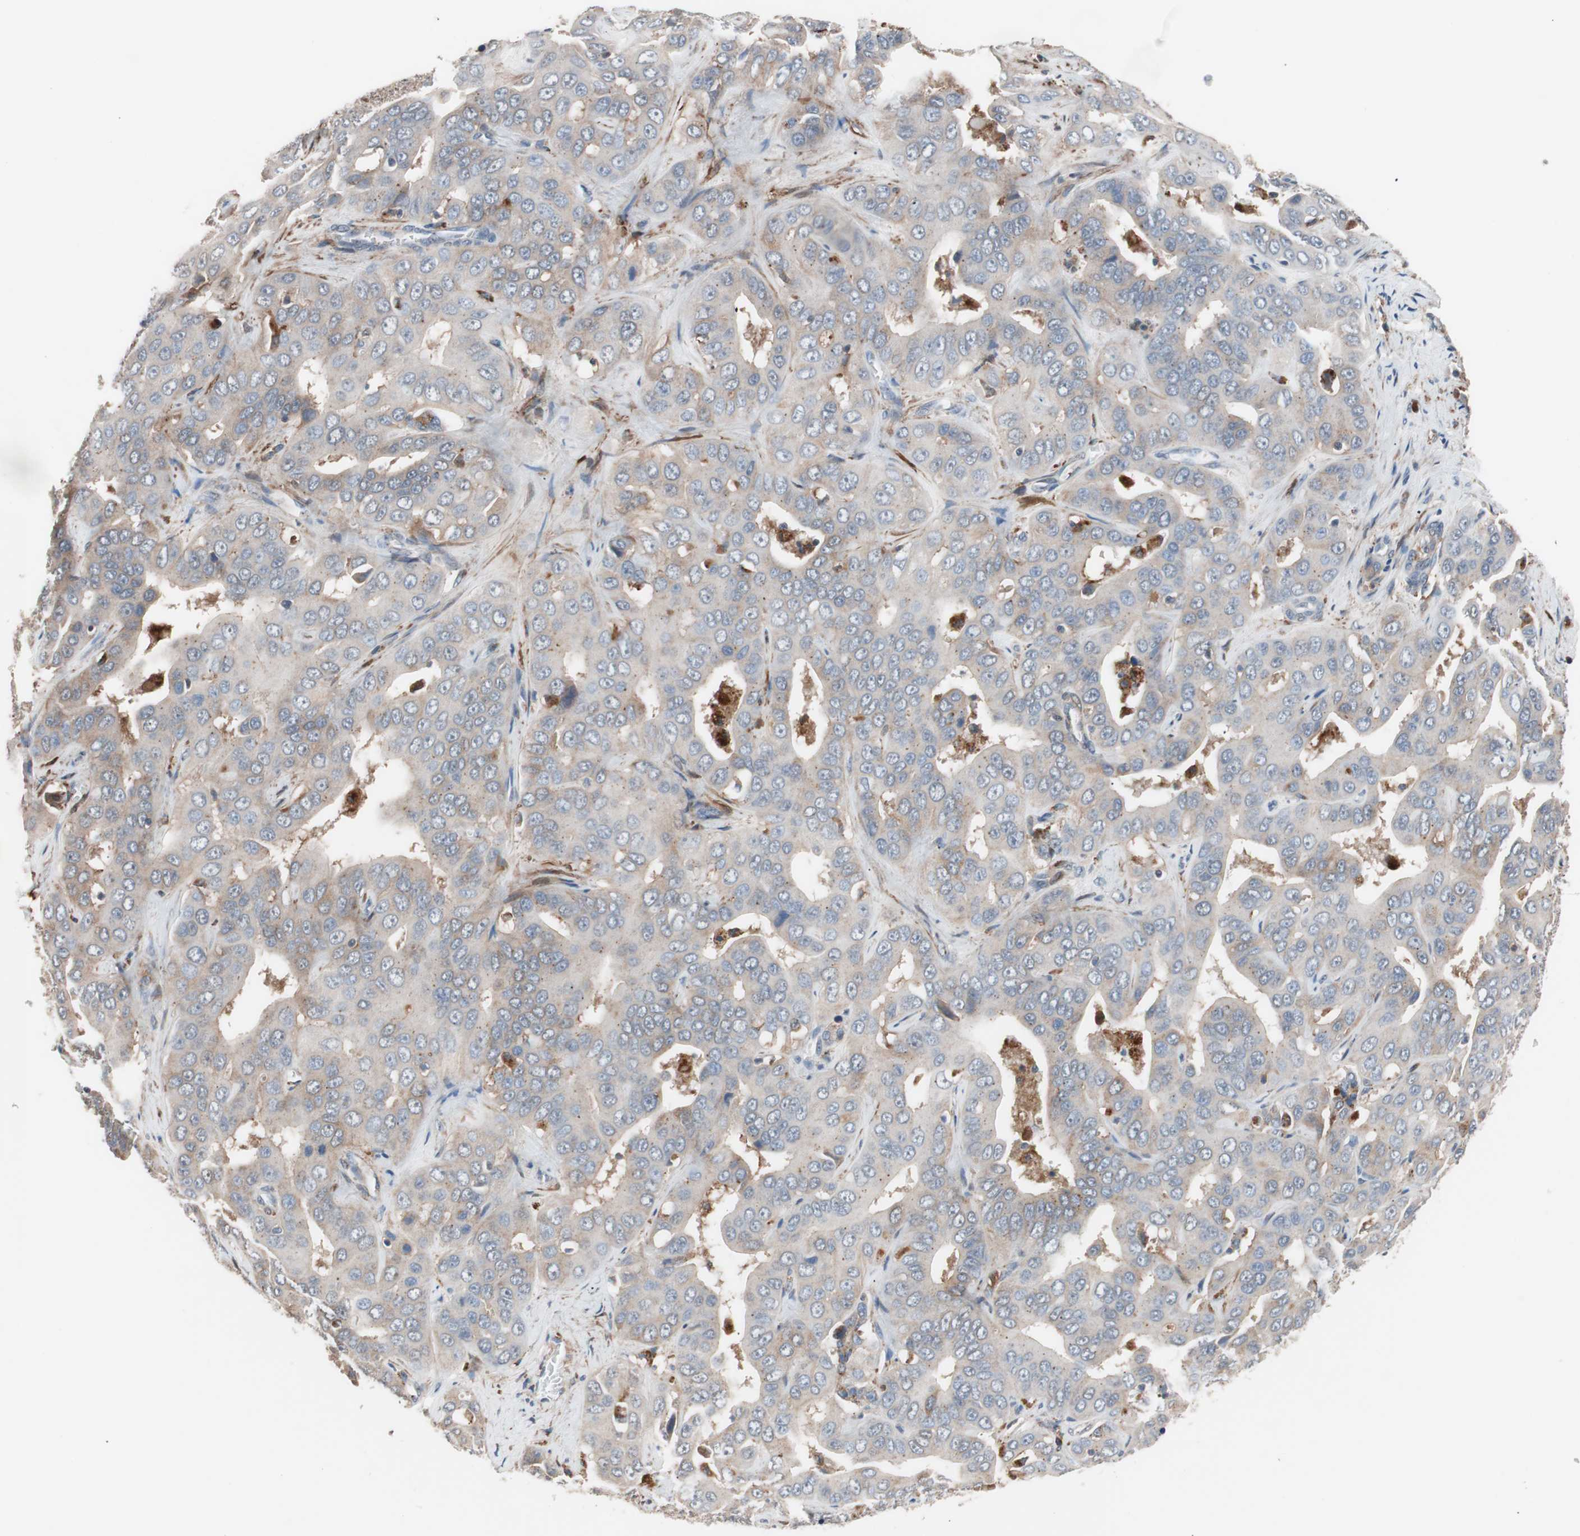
{"staining": {"intensity": "weak", "quantity": "<25%", "location": "cytoplasmic/membranous"}, "tissue": "liver cancer", "cell_type": "Tumor cells", "image_type": "cancer", "snomed": [{"axis": "morphology", "description": "Cholangiocarcinoma"}, {"axis": "topography", "description": "Liver"}], "caption": "A high-resolution histopathology image shows immunohistochemistry (IHC) staining of liver cholangiocarcinoma, which exhibits no significant expression in tumor cells. (Immunohistochemistry, brightfield microscopy, high magnification).", "gene": "LITAF", "patient": {"sex": "female", "age": 52}}